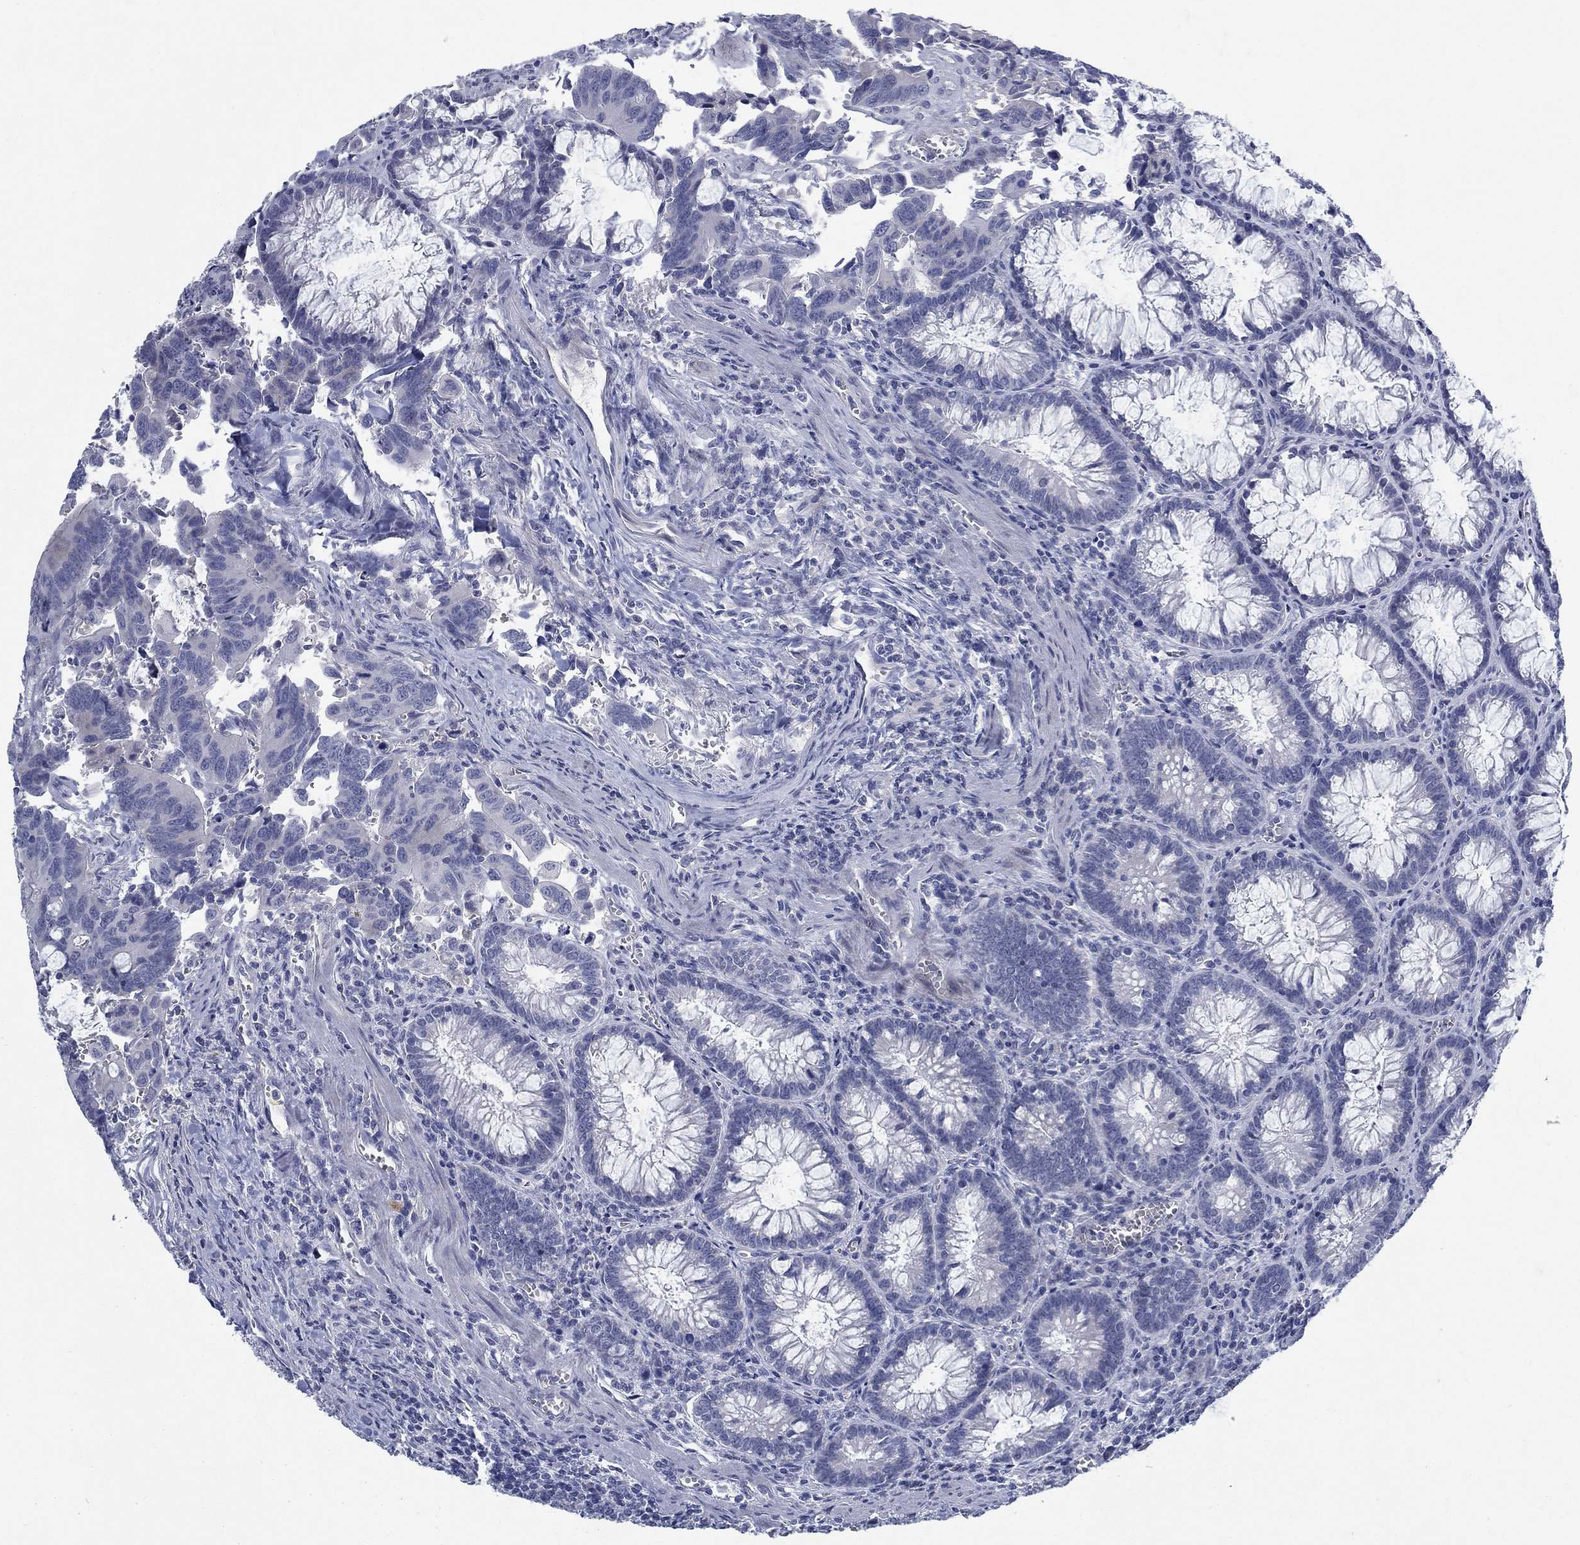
{"staining": {"intensity": "negative", "quantity": "none", "location": "none"}, "tissue": "colorectal cancer", "cell_type": "Tumor cells", "image_type": "cancer", "snomed": [{"axis": "morphology", "description": "Adenocarcinoma, NOS"}, {"axis": "topography", "description": "Rectum"}], "caption": "An image of colorectal adenocarcinoma stained for a protein displays no brown staining in tumor cells.", "gene": "DNER", "patient": {"sex": "male", "age": 67}}